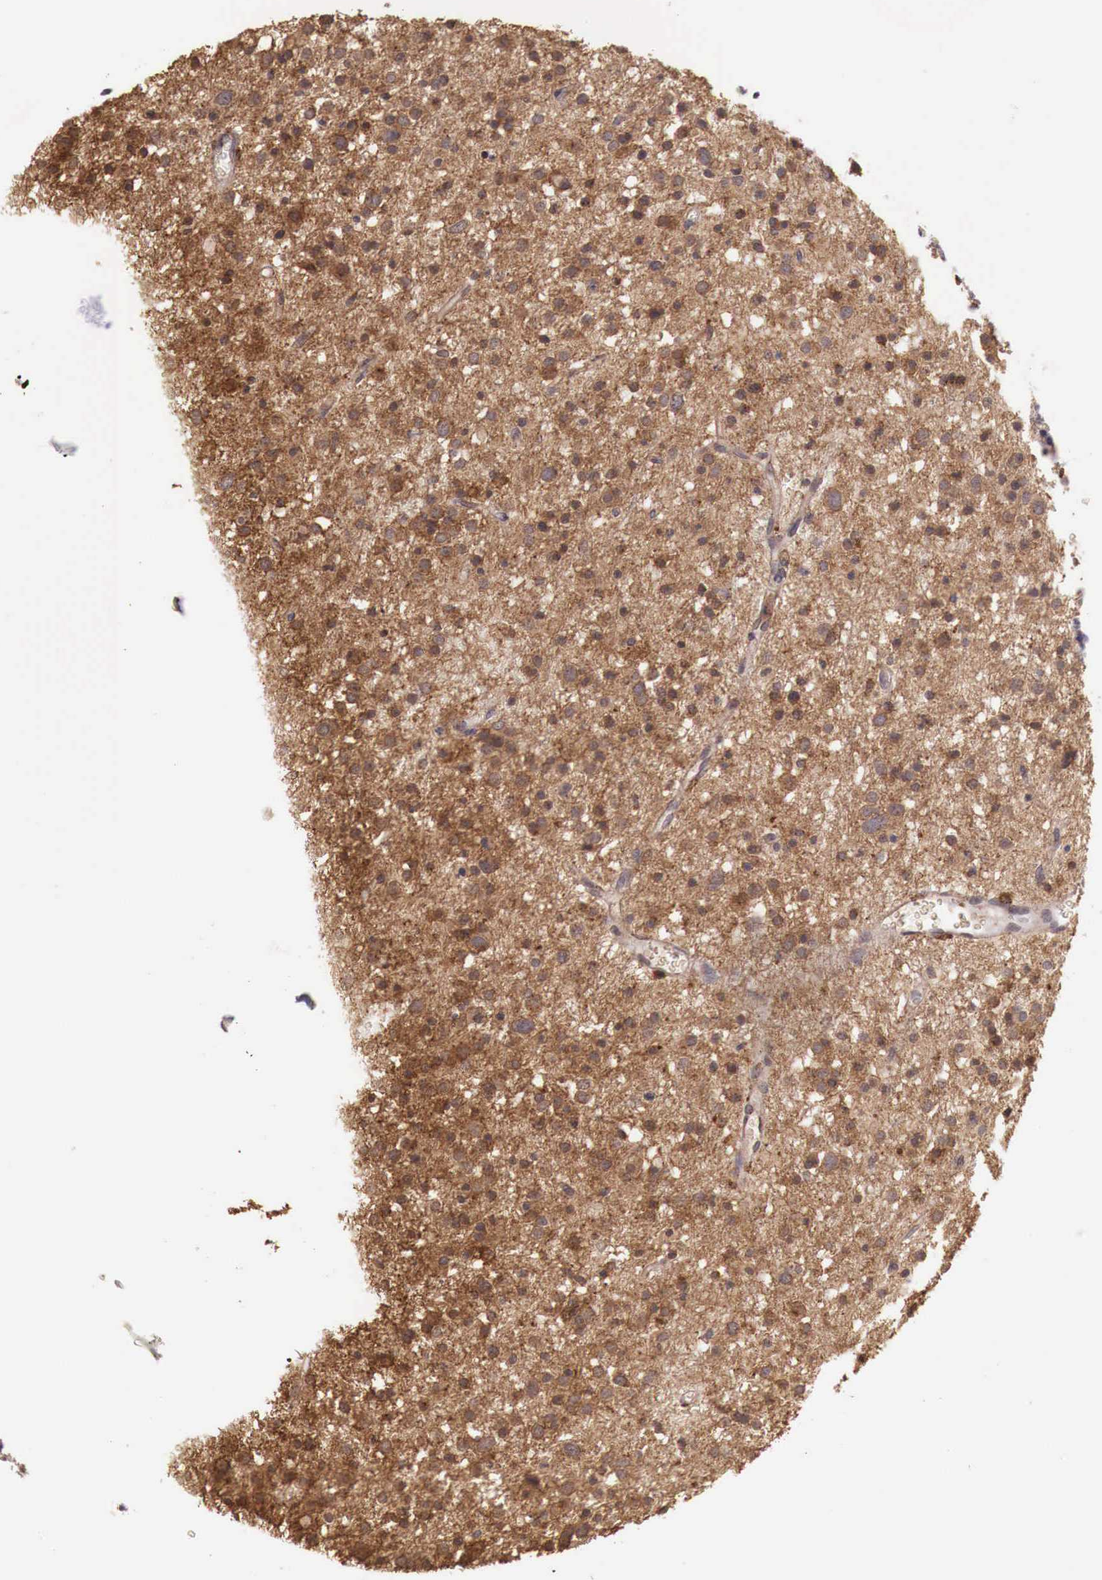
{"staining": {"intensity": "moderate", "quantity": ">75%", "location": "cytoplasmic/membranous,nuclear"}, "tissue": "glioma", "cell_type": "Tumor cells", "image_type": "cancer", "snomed": [{"axis": "morphology", "description": "Glioma, malignant, Low grade"}, {"axis": "topography", "description": "Brain"}], "caption": "Tumor cells reveal medium levels of moderate cytoplasmic/membranous and nuclear expression in about >75% of cells in malignant glioma (low-grade). (Stains: DAB in brown, nuclei in blue, Microscopy: brightfield microscopy at high magnification).", "gene": "CHRDL1", "patient": {"sex": "female", "age": 36}}